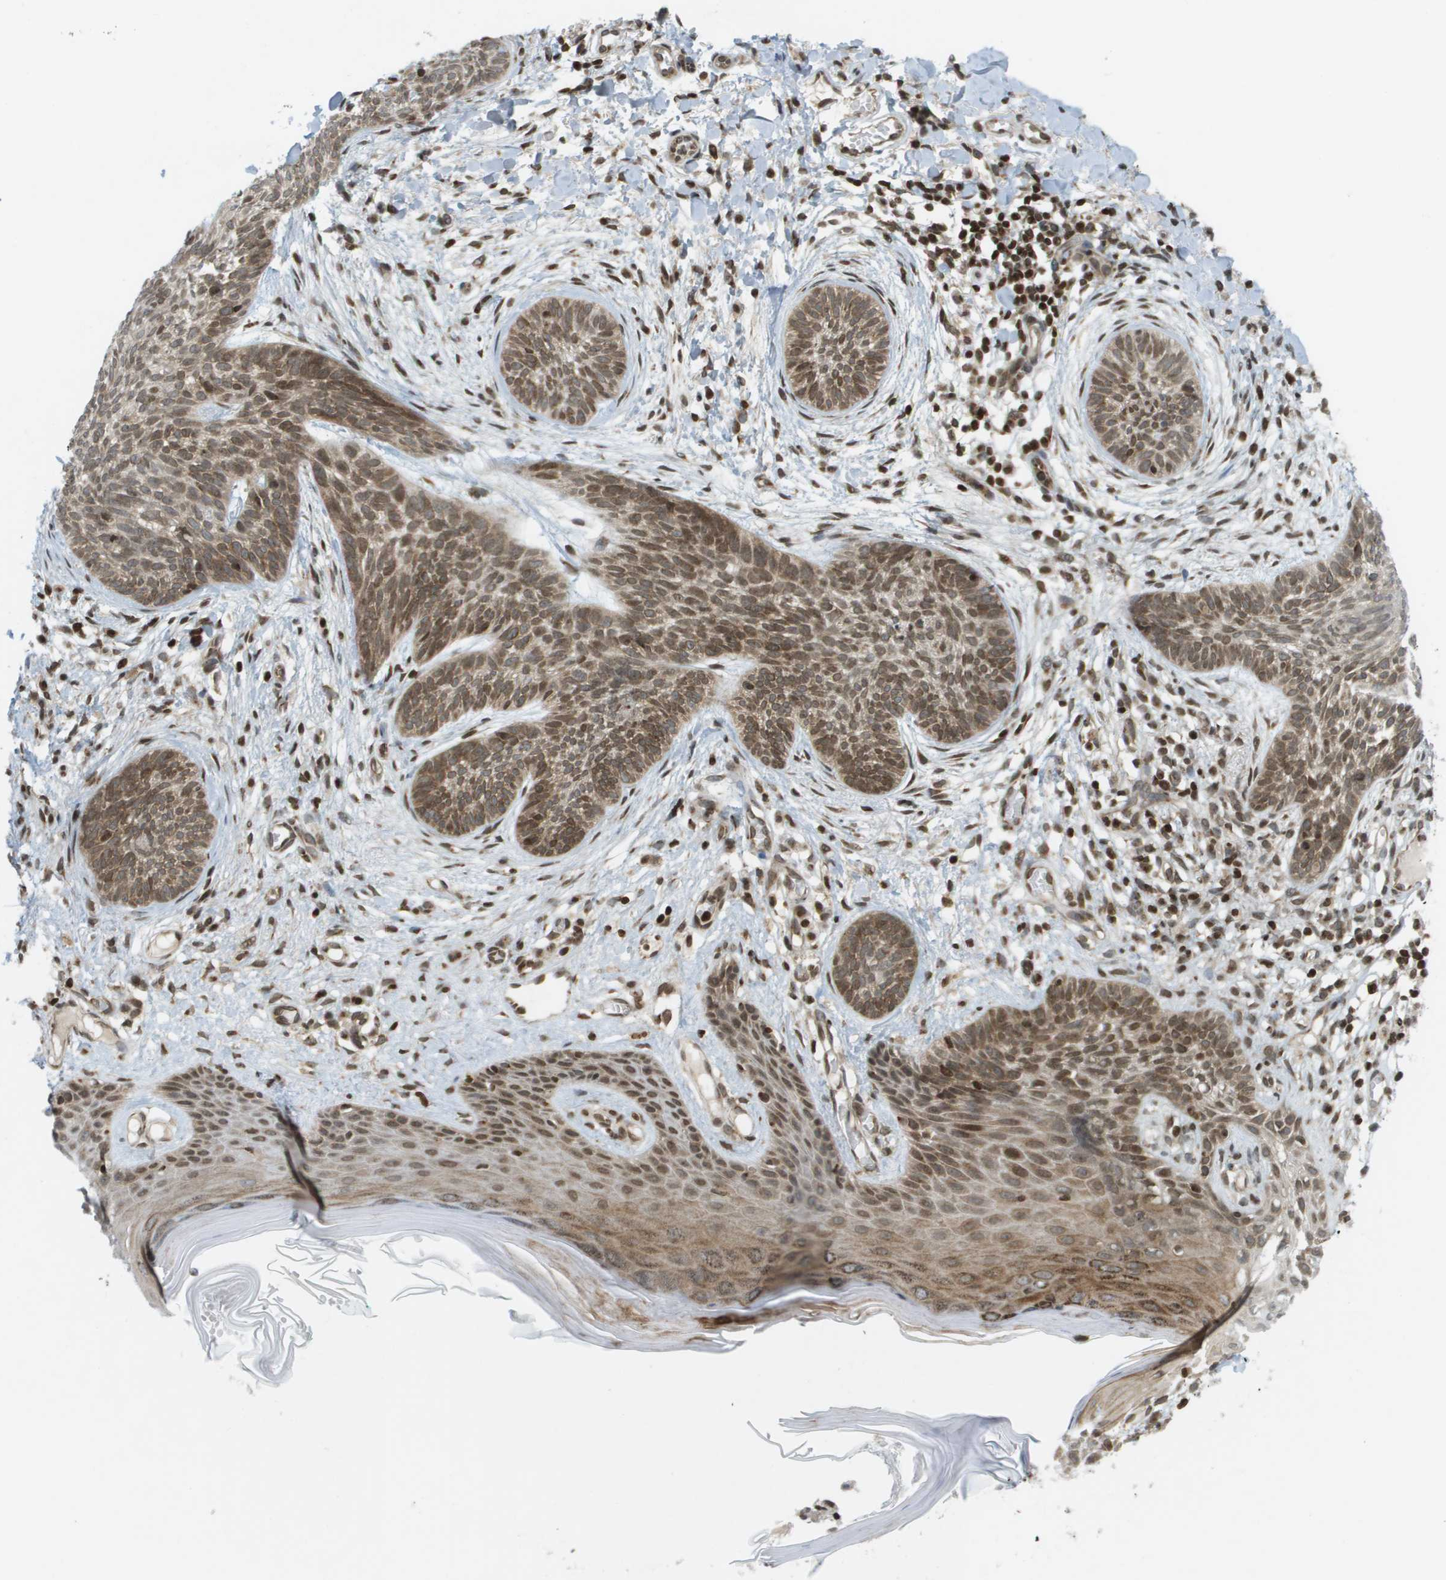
{"staining": {"intensity": "moderate", "quantity": ">75%", "location": "cytoplasmic/membranous,nuclear"}, "tissue": "skin cancer", "cell_type": "Tumor cells", "image_type": "cancer", "snomed": [{"axis": "morphology", "description": "Basal cell carcinoma"}, {"axis": "topography", "description": "Skin"}], "caption": "Immunohistochemical staining of skin basal cell carcinoma exhibits medium levels of moderate cytoplasmic/membranous and nuclear positivity in approximately >75% of tumor cells. The staining was performed using DAB (3,3'-diaminobenzidine) to visualize the protein expression in brown, while the nuclei were stained in blue with hematoxylin (Magnification: 20x).", "gene": "EVC", "patient": {"sex": "female", "age": 59}}